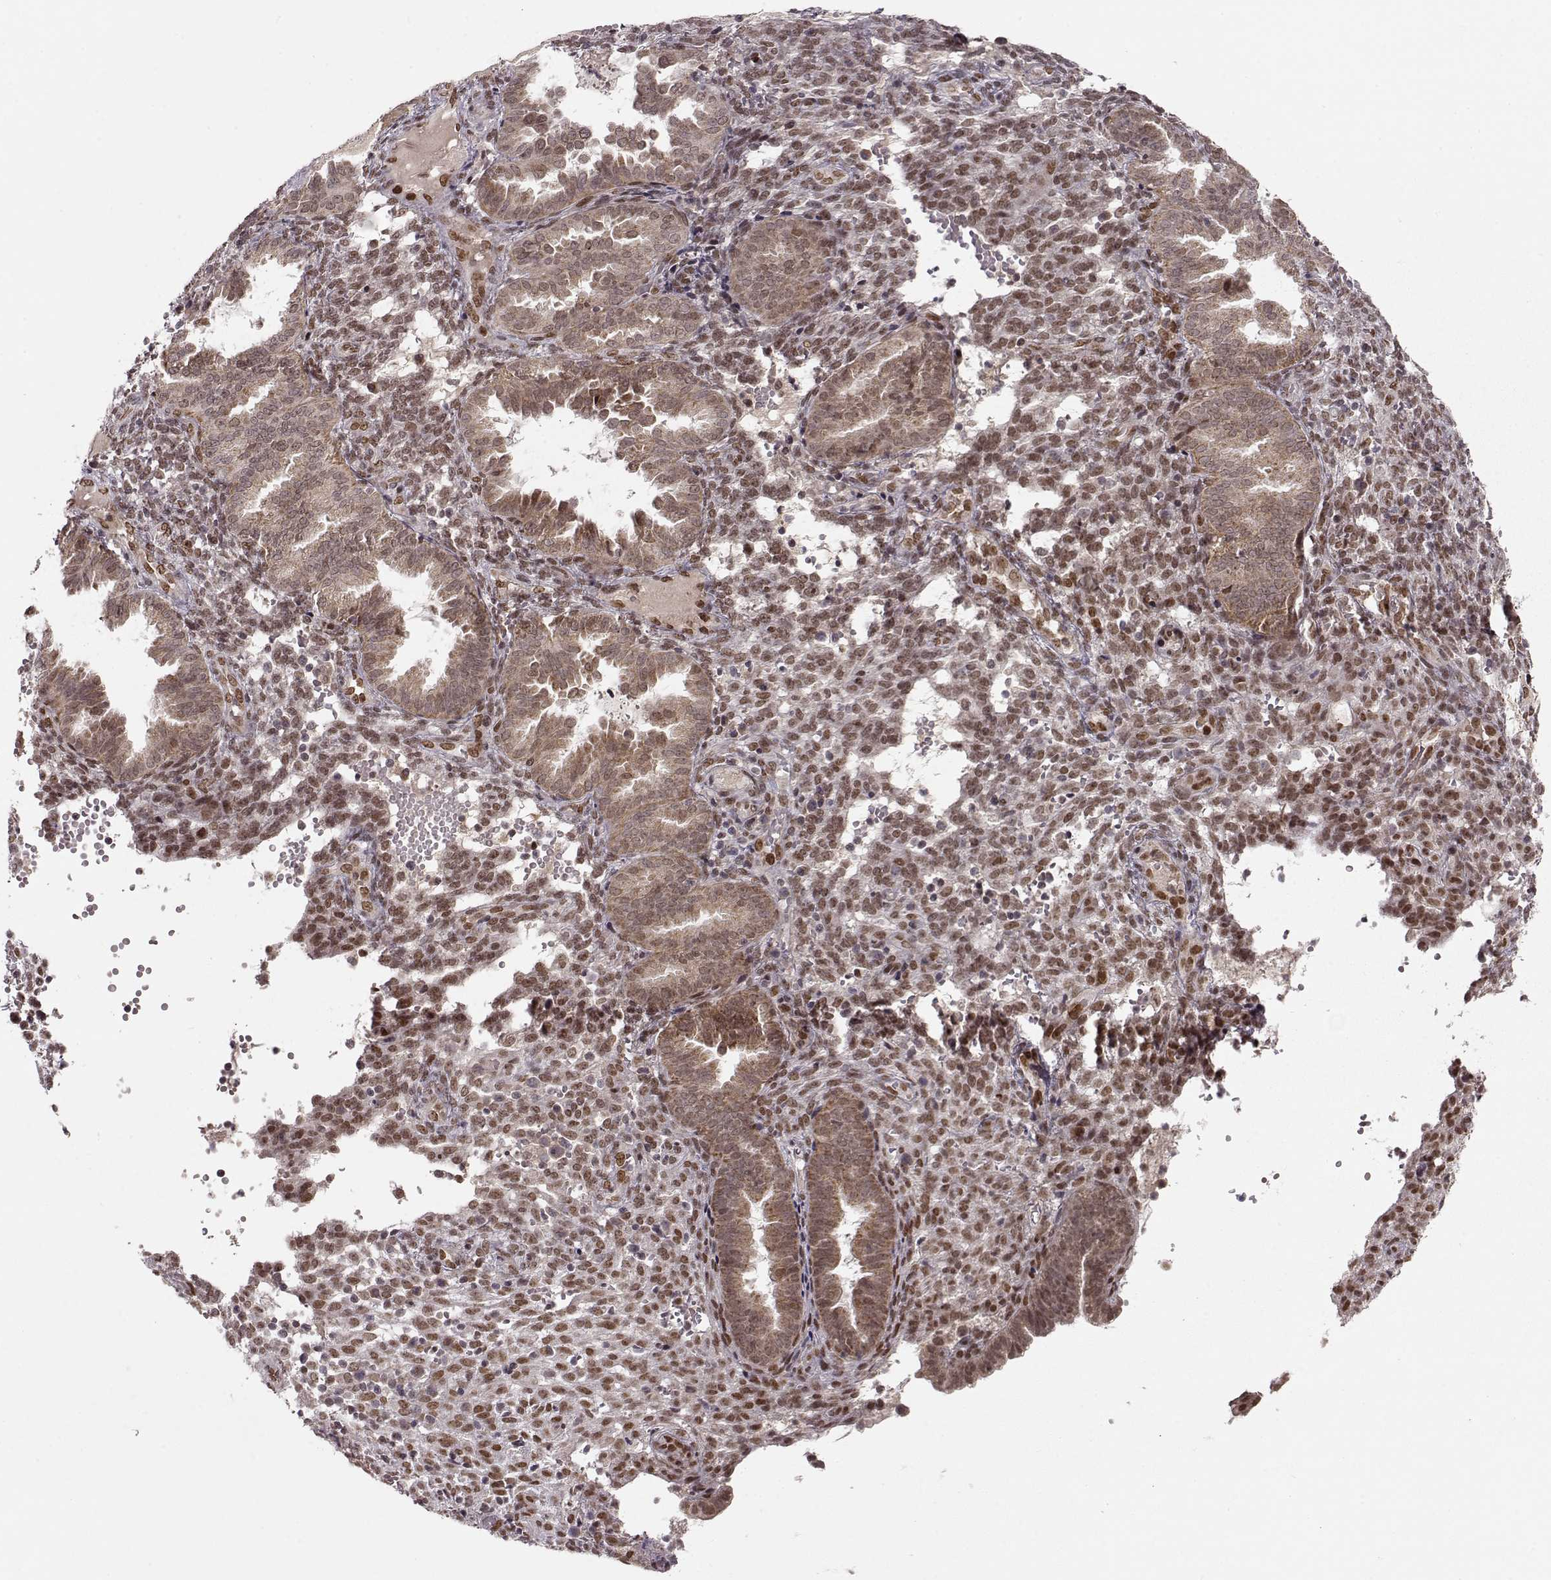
{"staining": {"intensity": "moderate", "quantity": ">75%", "location": "nuclear"}, "tissue": "endometrium", "cell_type": "Cells in endometrial stroma", "image_type": "normal", "snomed": [{"axis": "morphology", "description": "Normal tissue, NOS"}, {"axis": "topography", "description": "Endometrium"}], "caption": "Protein expression analysis of unremarkable endometrium displays moderate nuclear expression in about >75% of cells in endometrial stroma. (DAB (3,3'-diaminobenzidine) IHC with brightfield microscopy, high magnification).", "gene": "RAI1", "patient": {"sex": "female", "age": 42}}